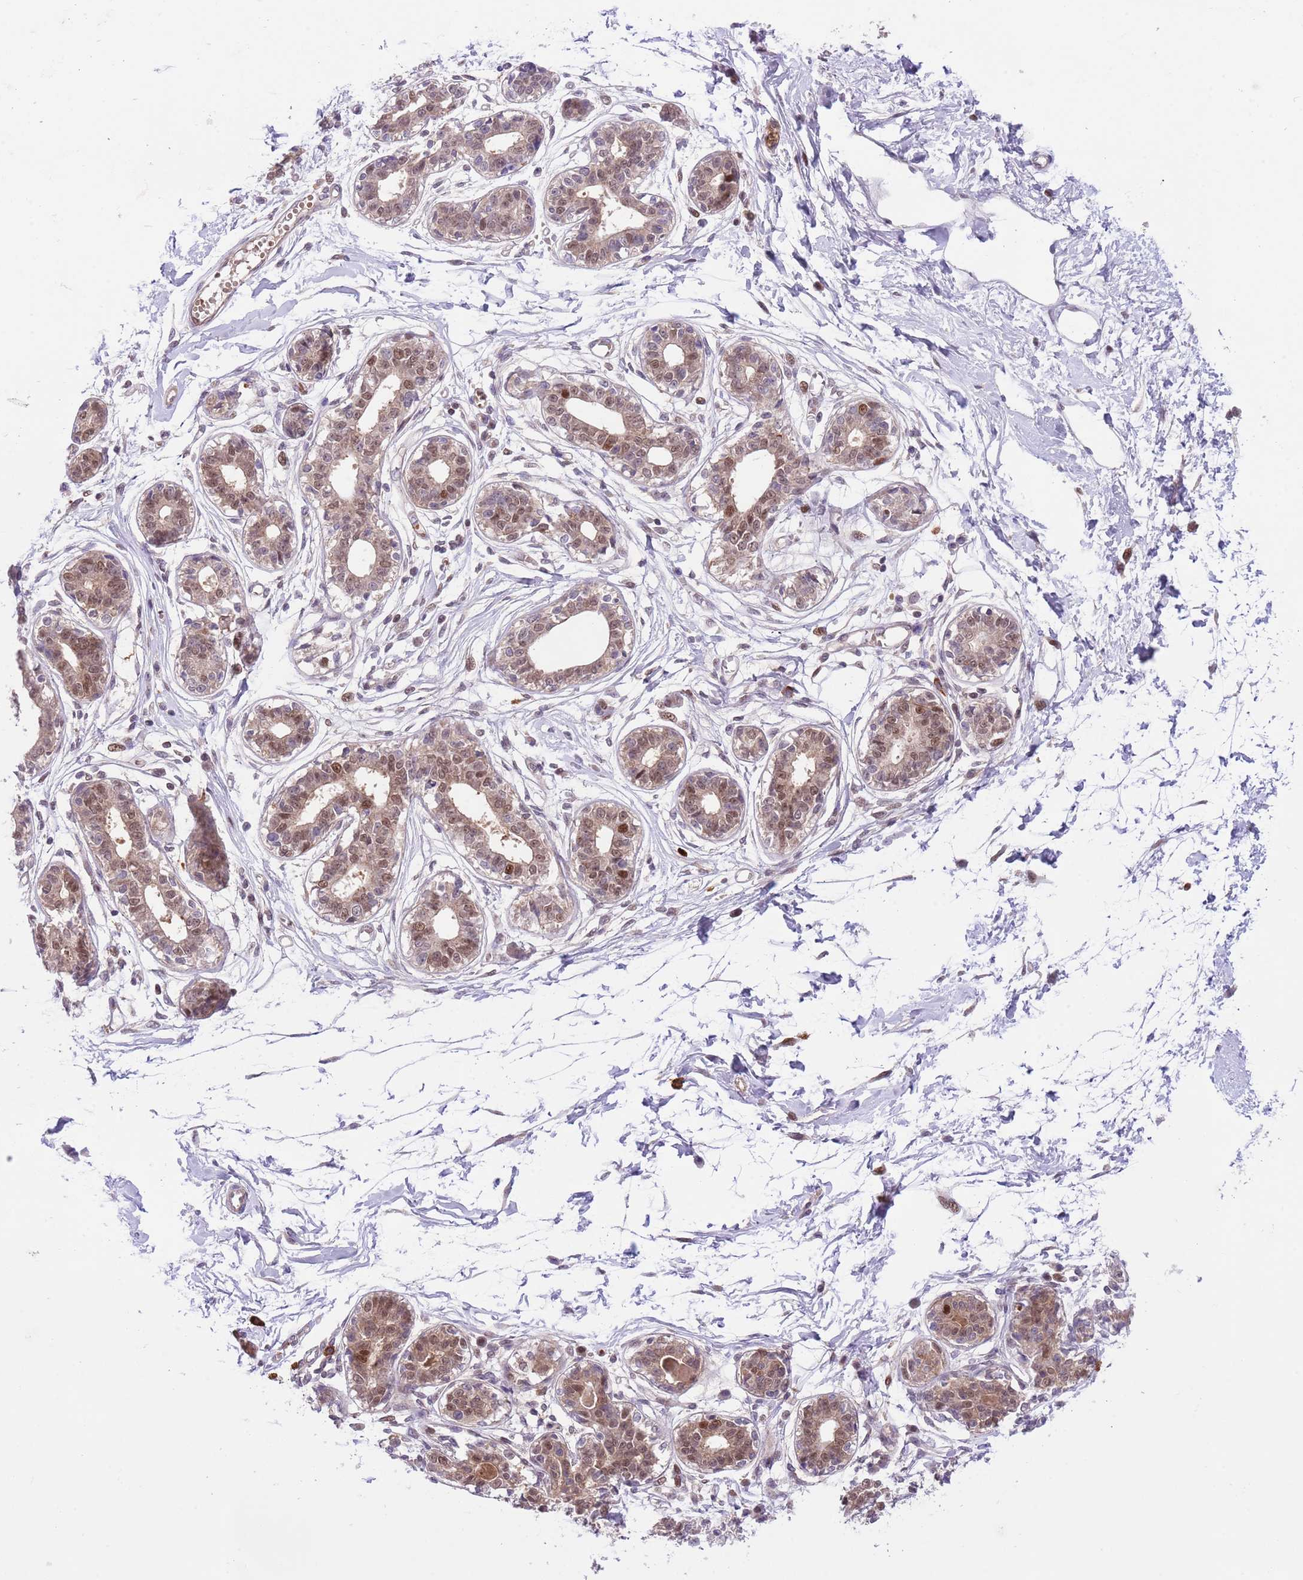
{"staining": {"intensity": "moderate", "quantity": ">75%", "location": "cytoplasmic/membranous,nuclear"}, "tissue": "breast", "cell_type": "Glandular cells", "image_type": "normal", "snomed": [{"axis": "morphology", "description": "Normal tissue, NOS"}, {"axis": "topography", "description": "Breast"}], "caption": "Unremarkable breast demonstrates moderate cytoplasmic/membranous,nuclear expression in about >75% of glandular cells, visualized by immunohistochemistry. Ihc stains the protein of interest in brown and the nuclei are stained blue.", "gene": "HDHD2", "patient": {"sex": "female", "age": 45}}